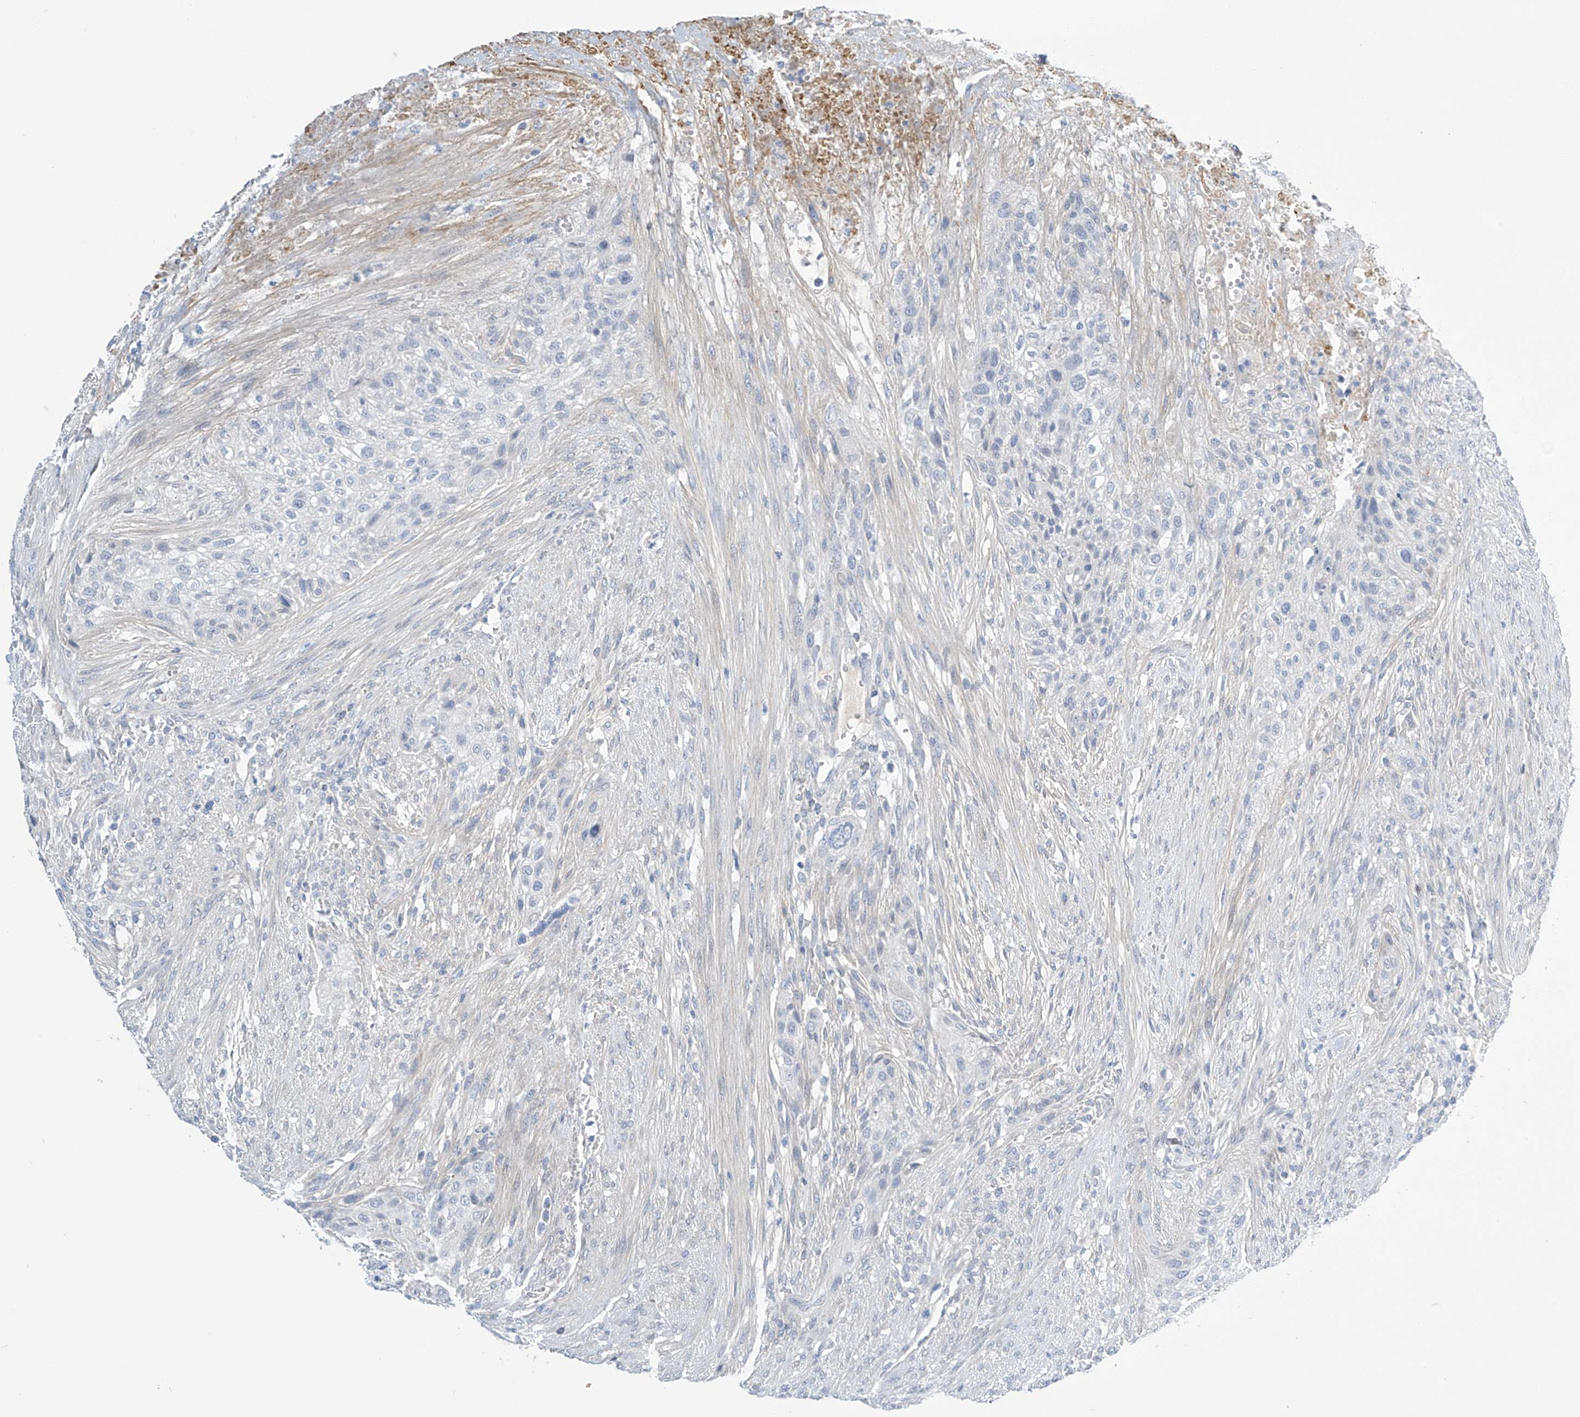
{"staining": {"intensity": "negative", "quantity": "none", "location": "none"}, "tissue": "urothelial cancer", "cell_type": "Tumor cells", "image_type": "cancer", "snomed": [{"axis": "morphology", "description": "Urothelial carcinoma, High grade"}, {"axis": "topography", "description": "Urinary bladder"}], "caption": "IHC of human urothelial cancer reveals no staining in tumor cells. (Brightfield microscopy of DAB immunohistochemistry at high magnification).", "gene": "SLC35A5", "patient": {"sex": "male", "age": 35}}